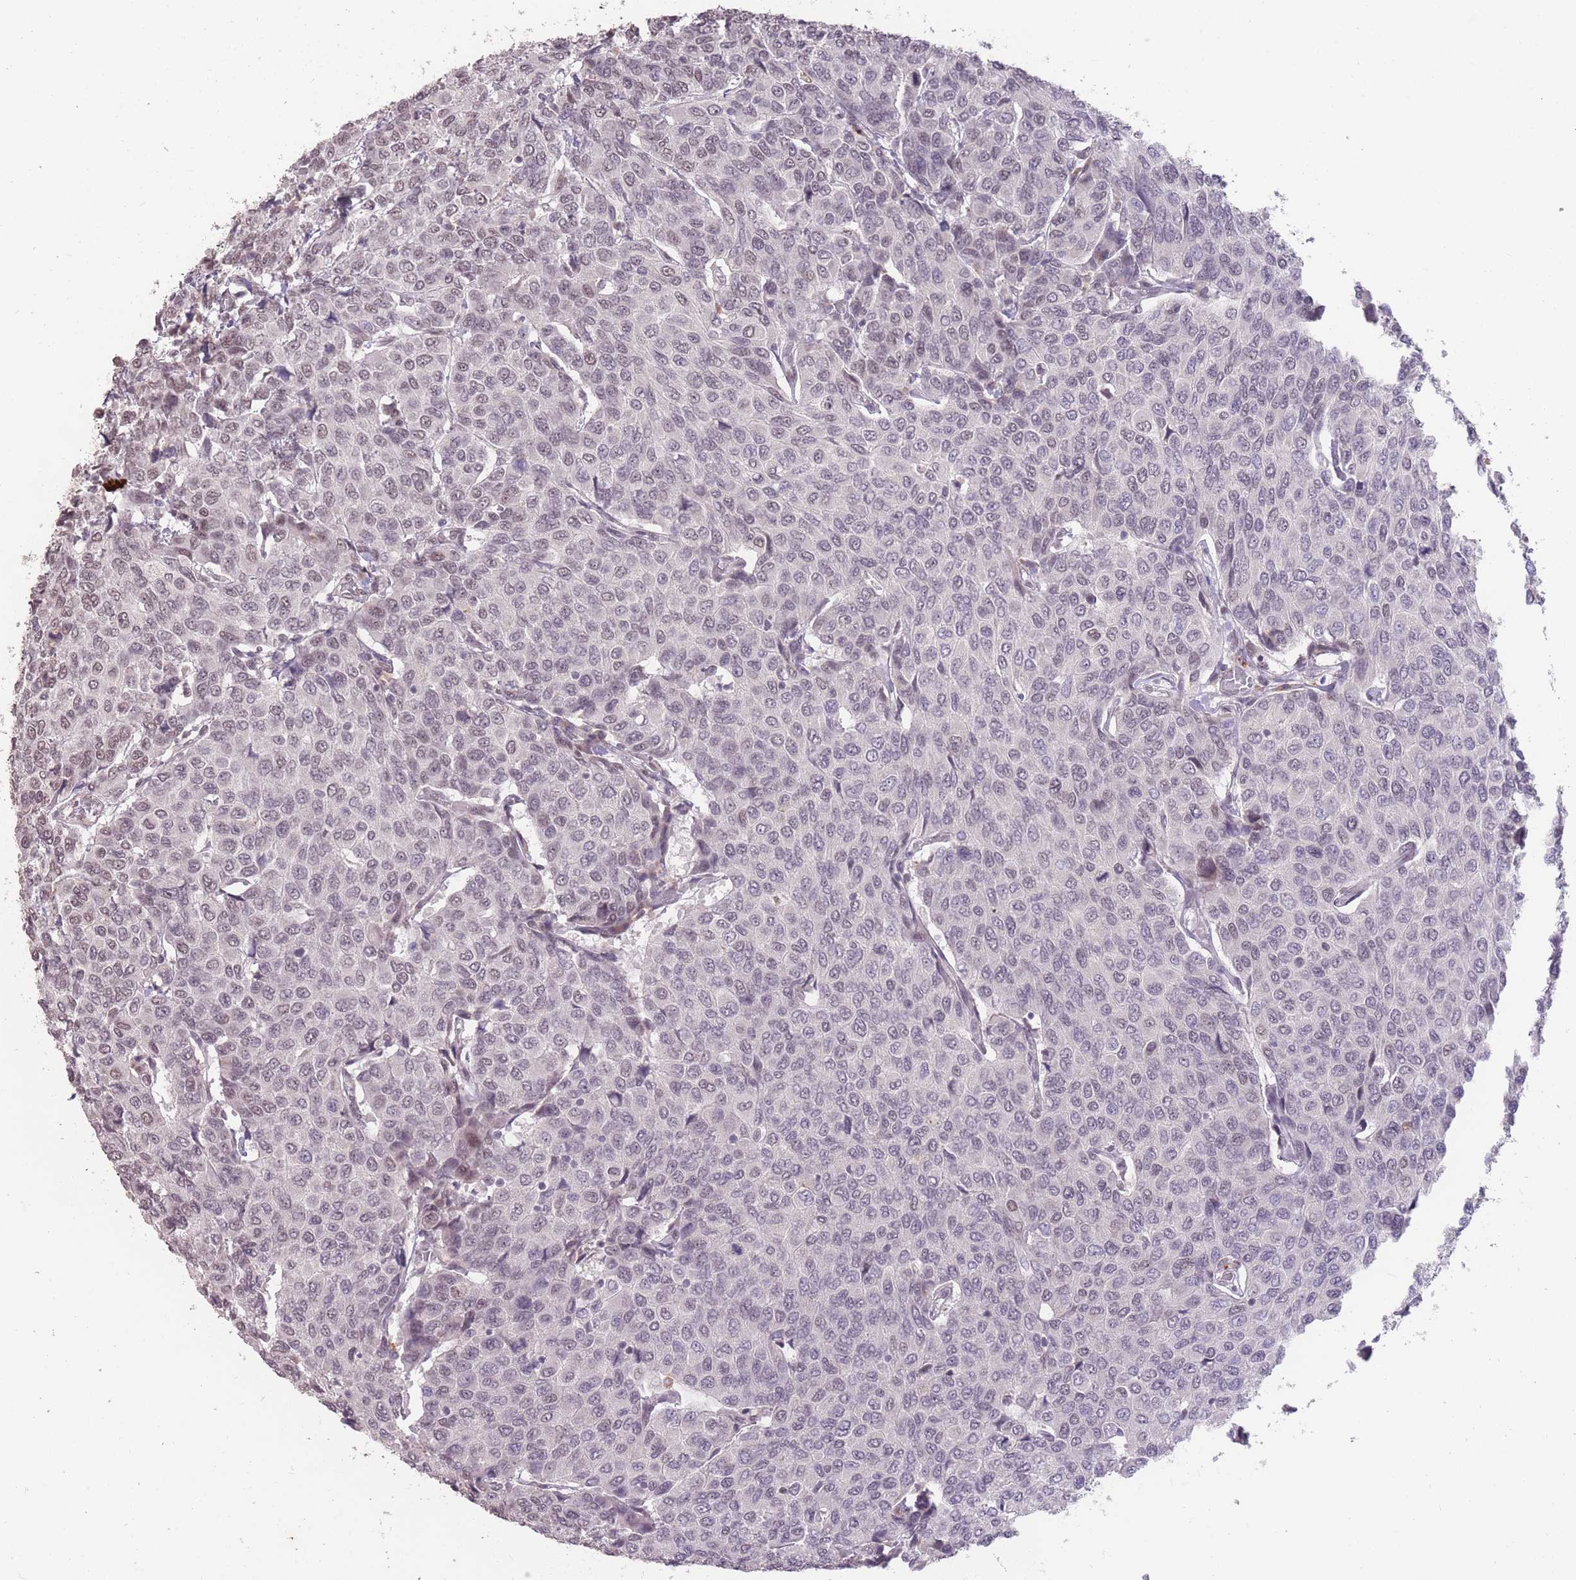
{"staining": {"intensity": "weak", "quantity": "25%-75%", "location": "nuclear"}, "tissue": "breast cancer", "cell_type": "Tumor cells", "image_type": "cancer", "snomed": [{"axis": "morphology", "description": "Duct carcinoma"}, {"axis": "topography", "description": "Breast"}], "caption": "A brown stain shows weak nuclear staining of a protein in human breast cancer tumor cells.", "gene": "HNRNPUL1", "patient": {"sex": "female", "age": 55}}